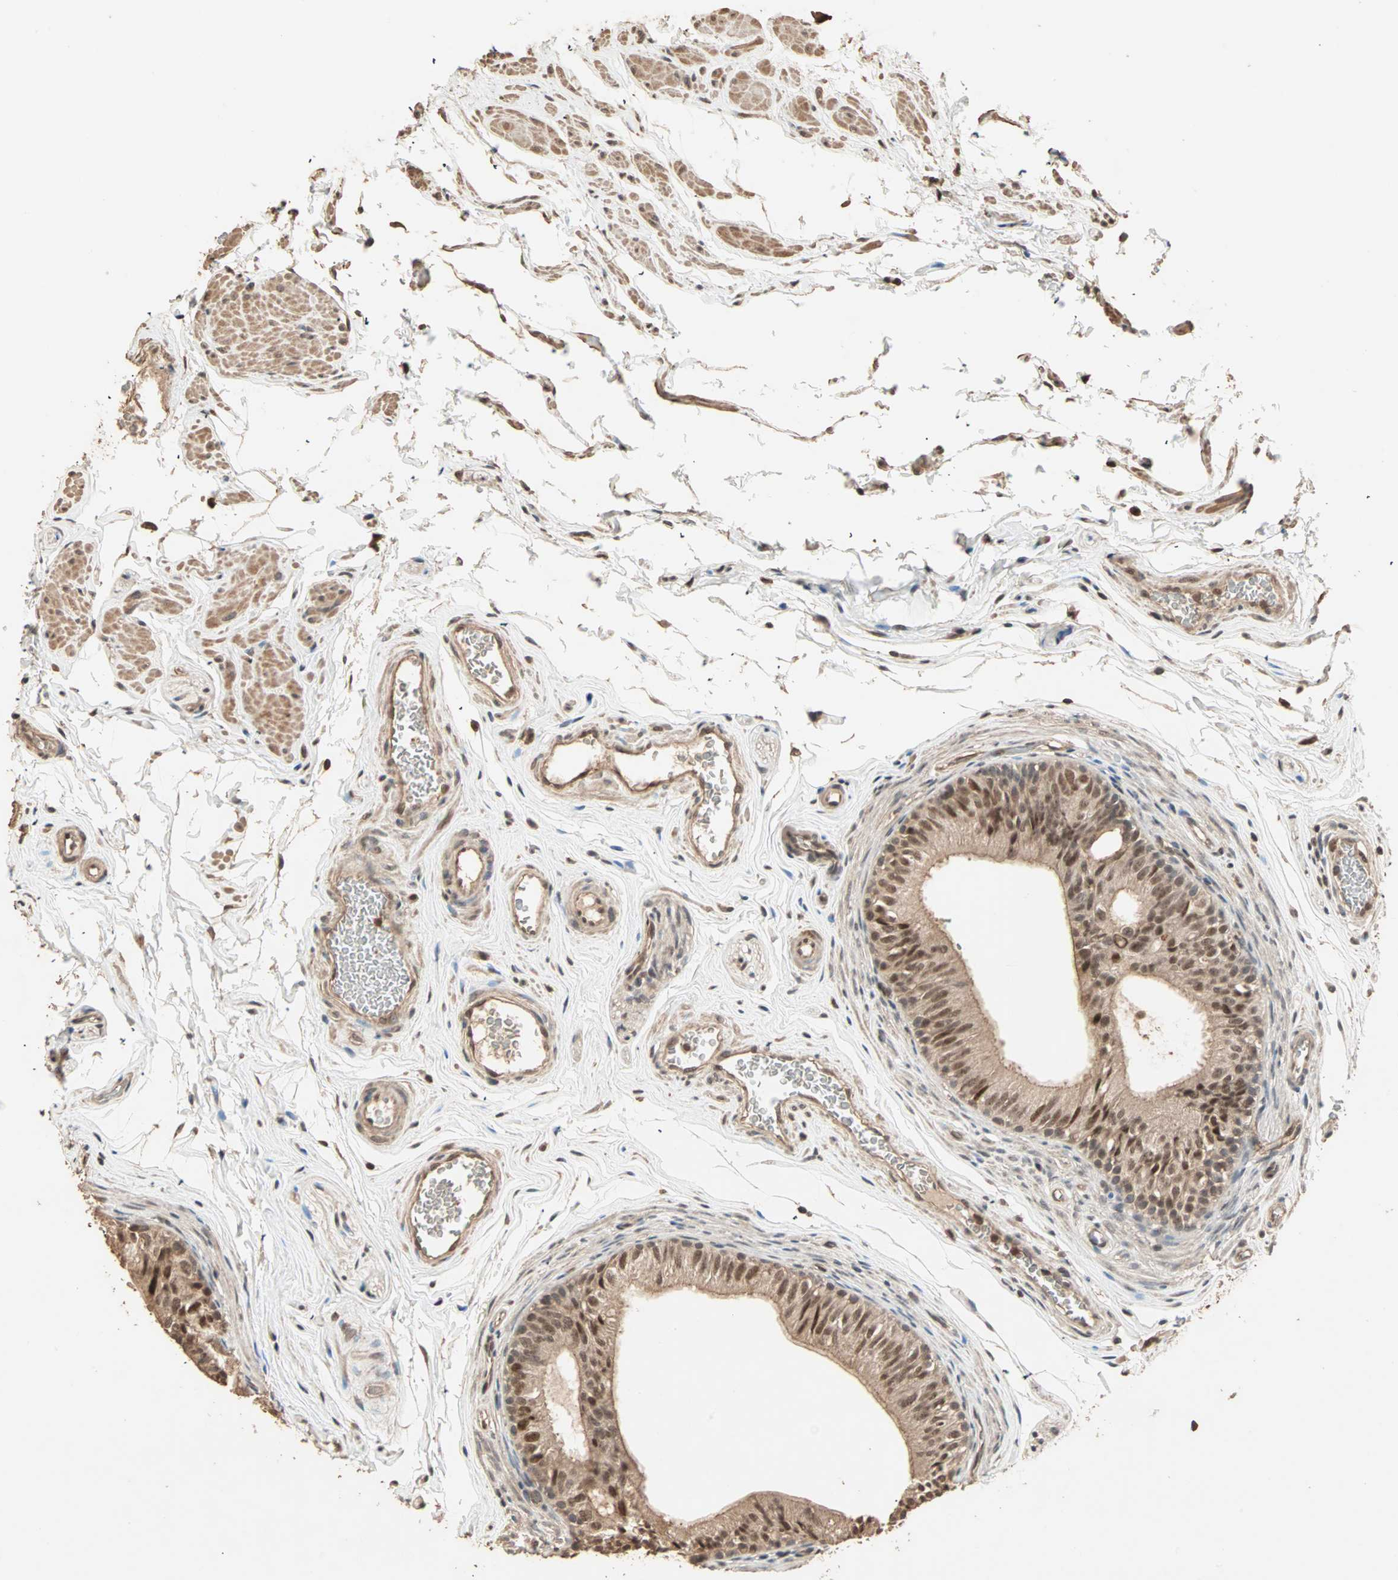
{"staining": {"intensity": "strong", "quantity": ">75%", "location": "cytoplasmic/membranous,nuclear"}, "tissue": "epididymis", "cell_type": "Glandular cells", "image_type": "normal", "snomed": [{"axis": "morphology", "description": "Normal tissue, NOS"}, {"axis": "topography", "description": "Testis"}, {"axis": "topography", "description": "Epididymis"}], "caption": "Immunohistochemistry photomicrograph of benign epididymis: epididymis stained using immunohistochemistry (IHC) shows high levels of strong protein expression localized specifically in the cytoplasmic/membranous,nuclear of glandular cells, appearing as a cytoplasmic/membranous,nuclear brown color.", "gene": "ZBTB33", "patient": {"sex": "male", "age": 36}}